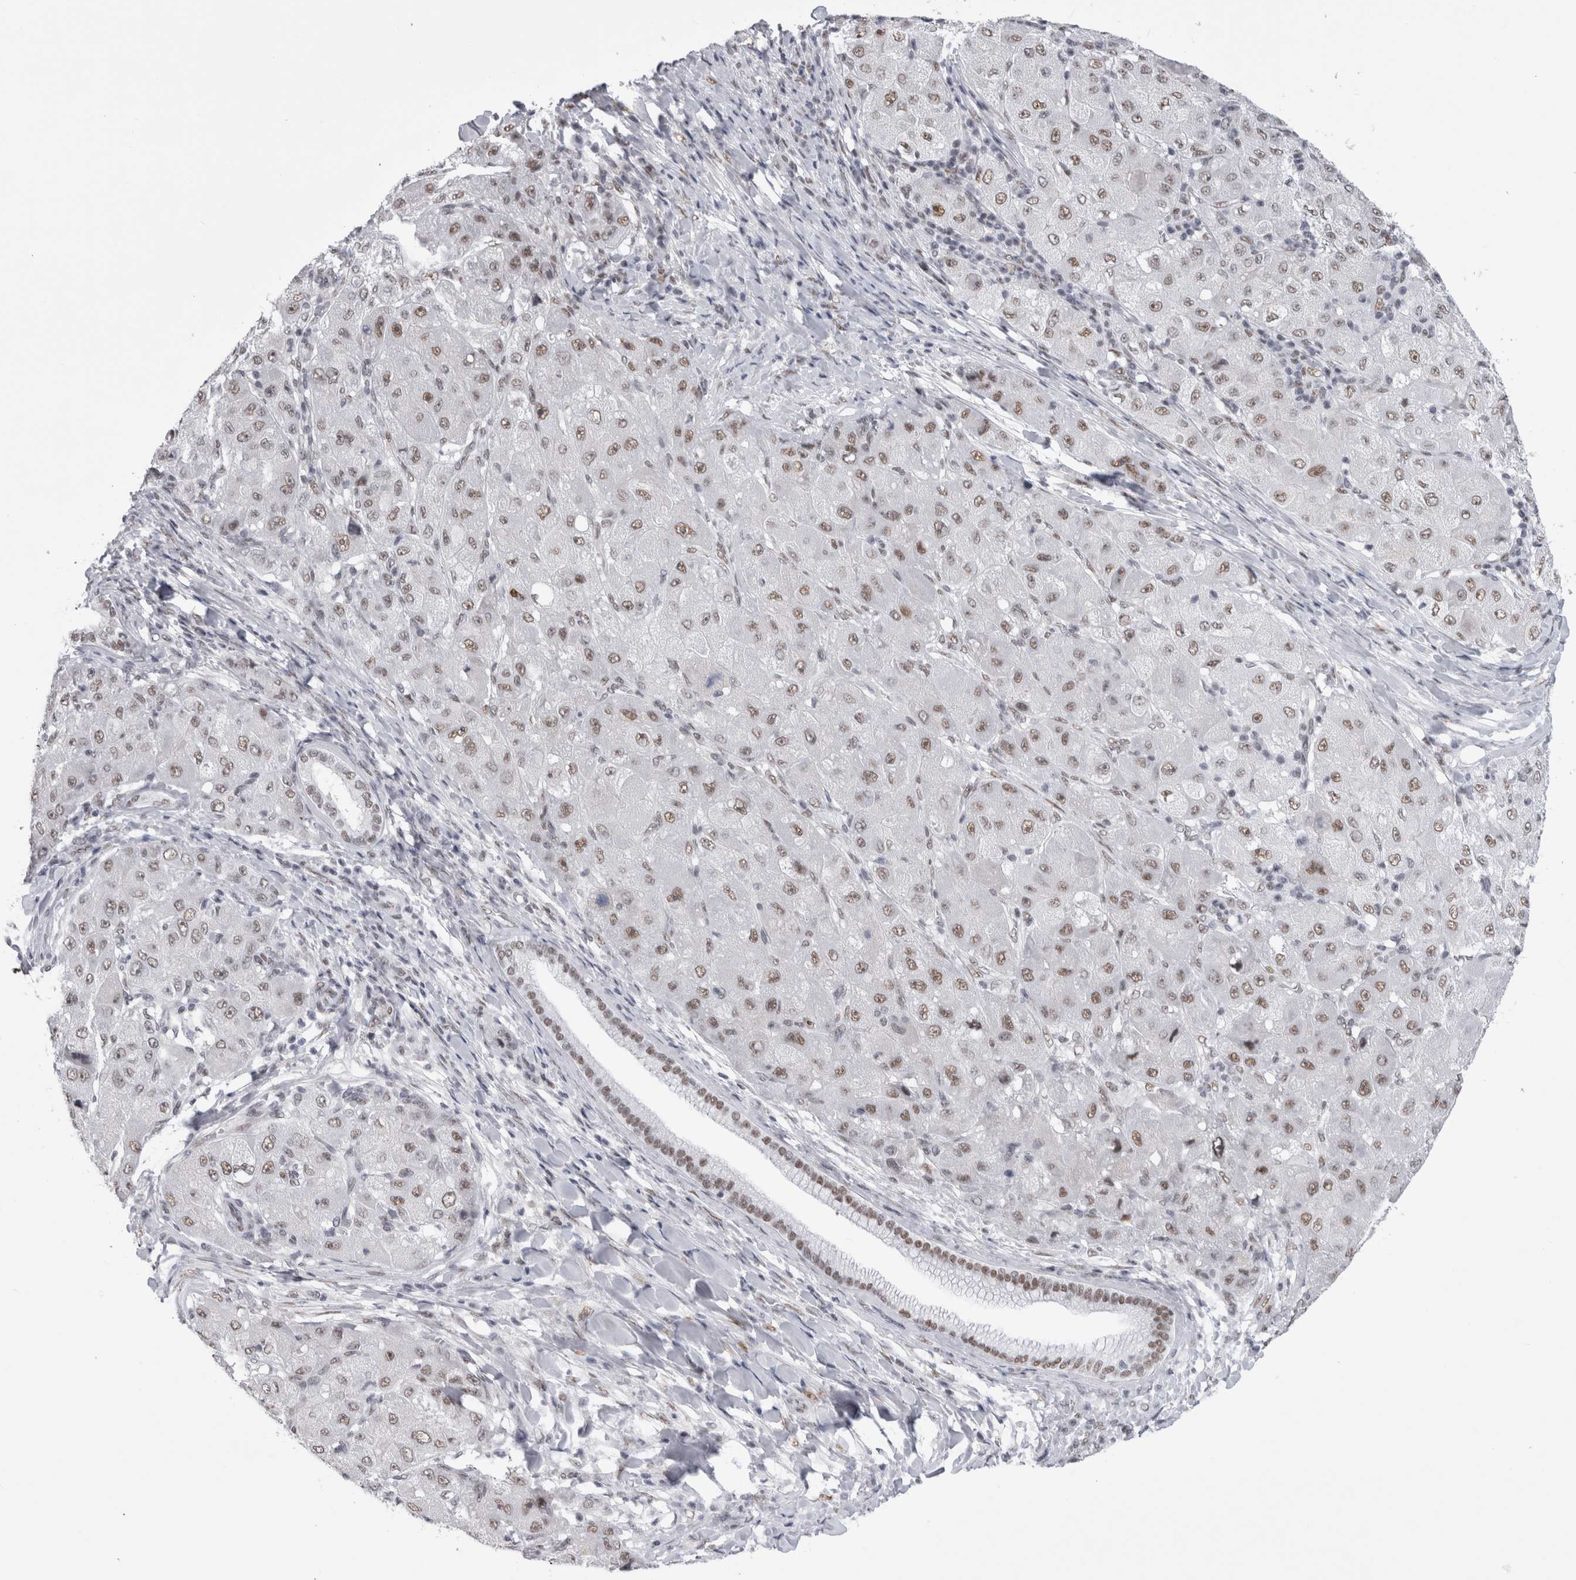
{"staining": {"intensity": "moderate", "quantity": ">75%", "location": "nuclear"}, "tissue": "liver cancer", "cell_type": "Tumor cells", "image_type": "cancer", "snomed": [{"axis": "morphology", "description": "Carcinoma, Hepatocellular, NOS"}, {"axis": "topography", "description": "Liver"}], "caption": "Immunohistochemical staining of human liver cancer (hepatocellular carcinoma) exhibits medium levels of moderate nuclear protein staining in about >75% of tumor cells.", "gene": "API5", "patient": {"sex": "male", "age": 80}}